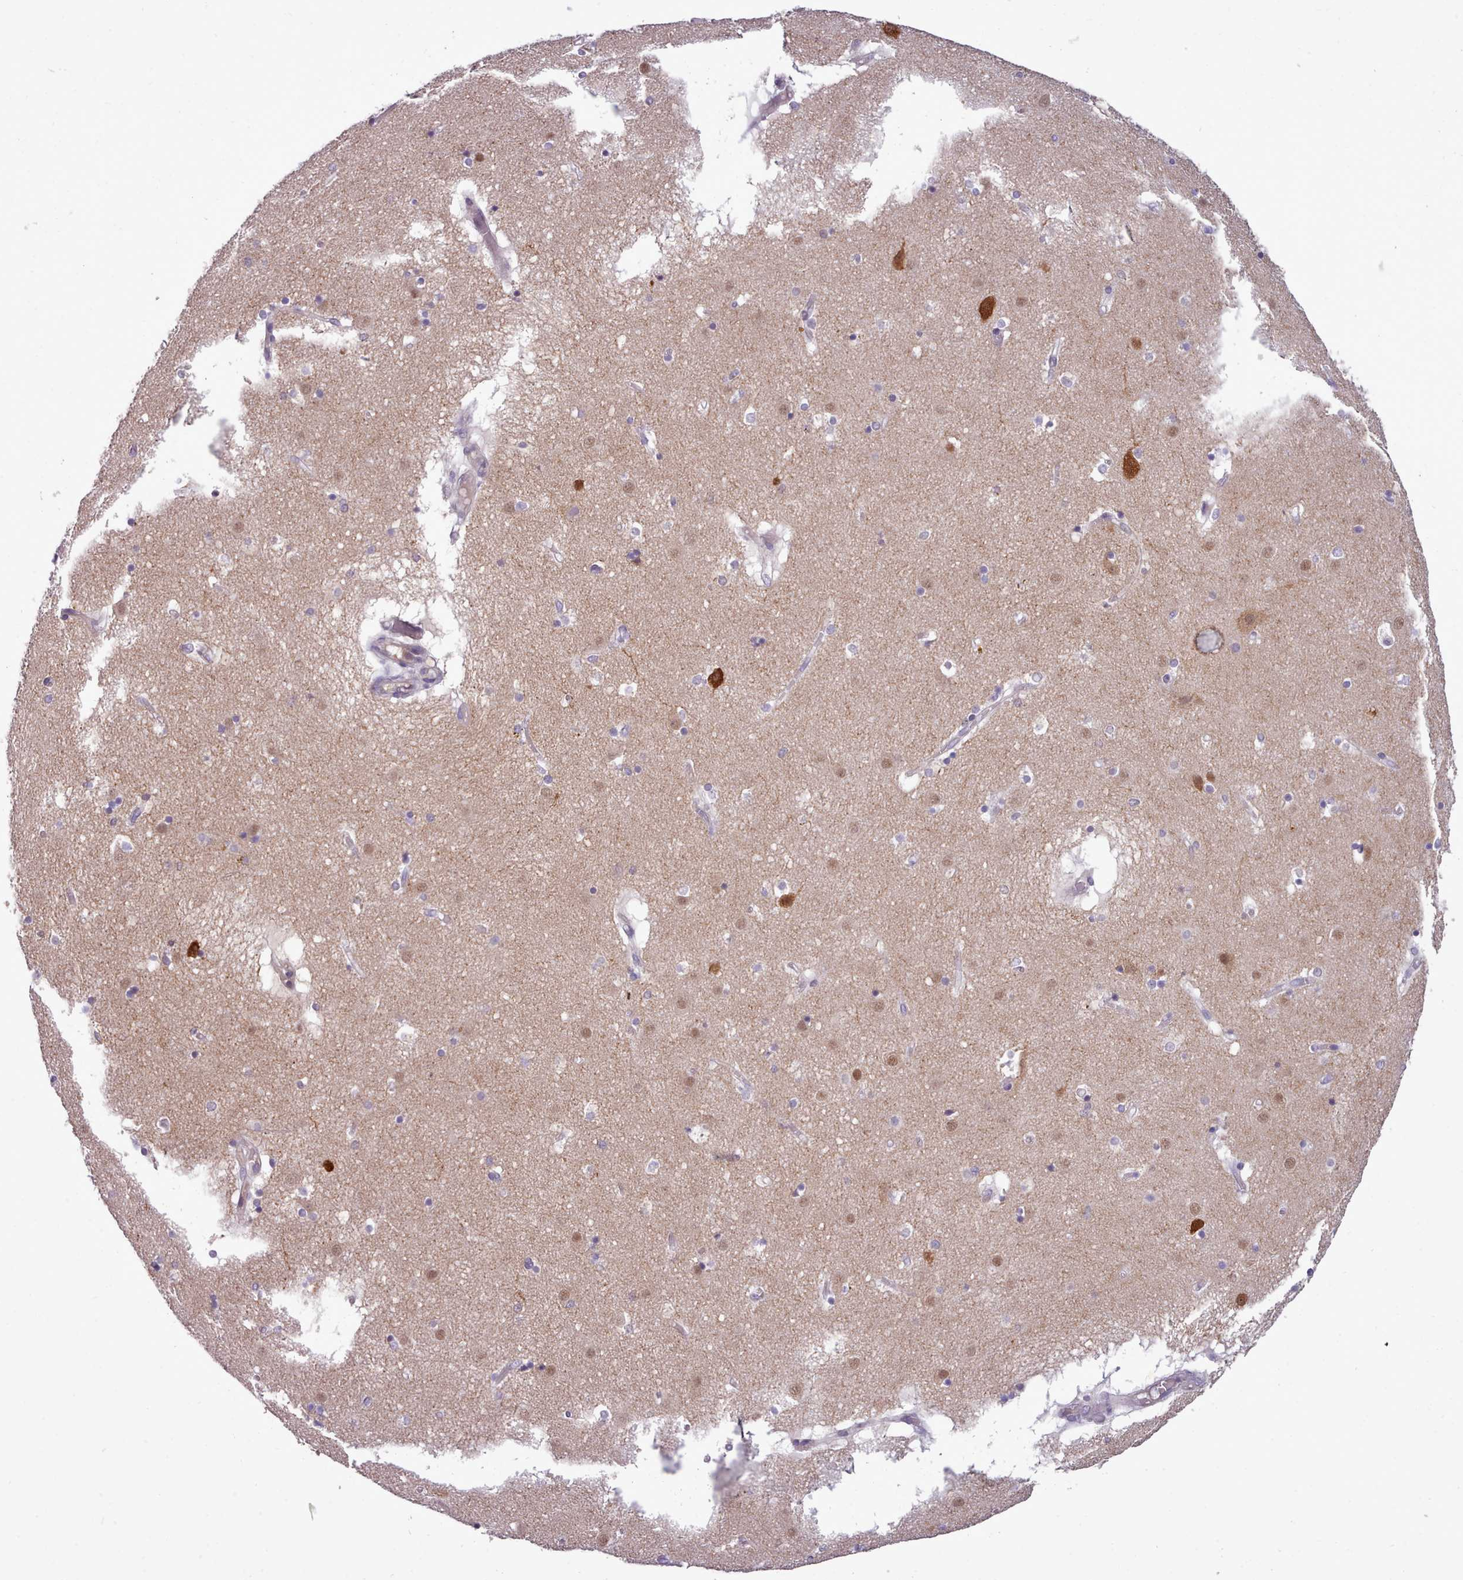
{"staining": {"intensity": "weak", "quantity": "<25%", "location": "cytoplasmic/membranous"}, "tissue": "caudate", "cell_type": "Glial cells", "image_type": "normal", "snomed": [{"axis": "morphology", "description": "Normal tissue, NOS"}, {"axis": "topography", "description": "Lateral ventricle wall"}], "caption": "There is no significant expression in glial cells of caudate. (DAB immunohistochemistry, high magnification).", "gene": "KCTD16", "patient": {"sex": "male", "age": 70}}